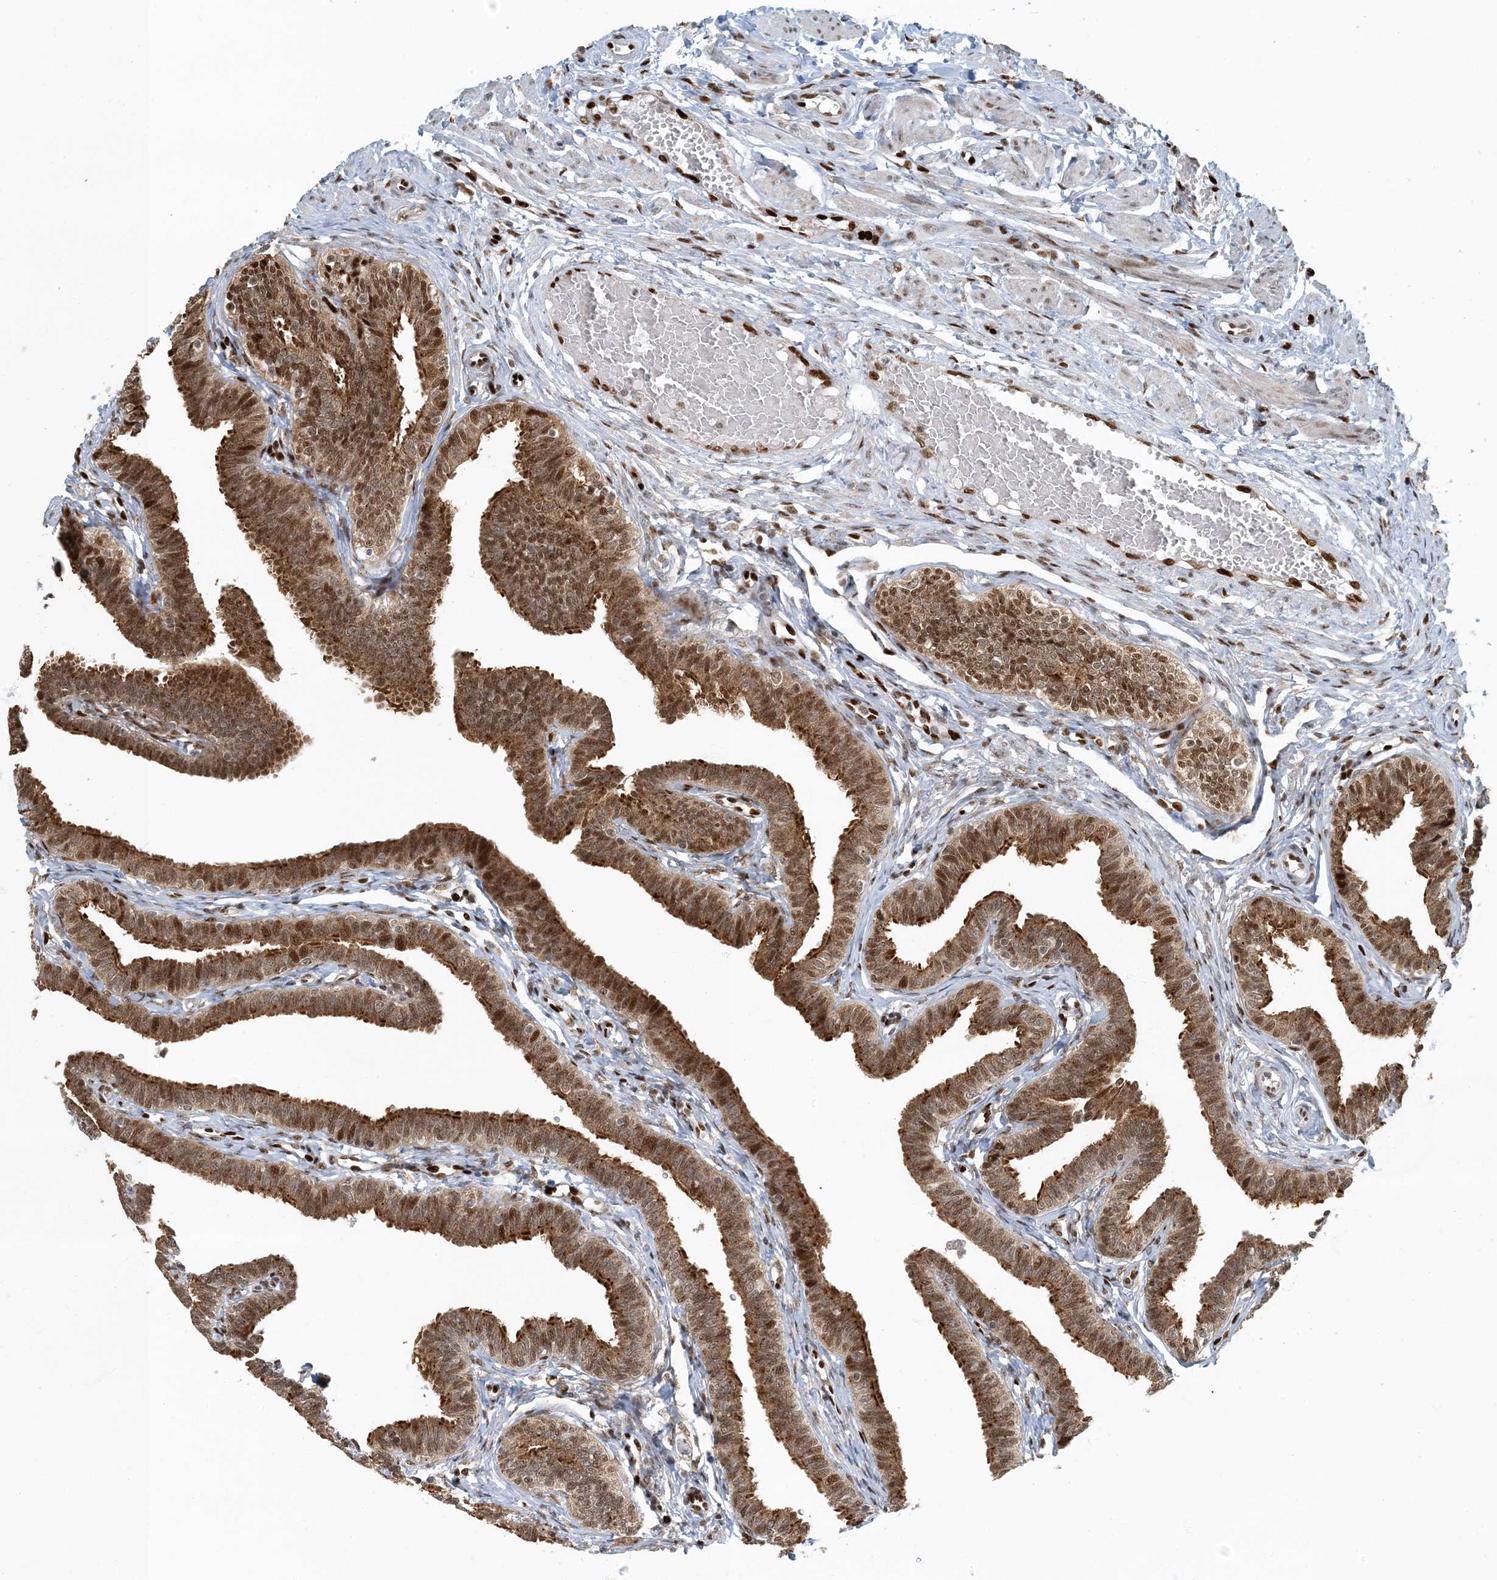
{"staining": {"intensity": "strong", "quantity": ">75%", "location": "cytoplasmic/membranous,nuclear"}, "tissue": "fallopian tube", "cell_type": "Glandular cells", "image_type": "normal", "snomed": [{"axis": "morphology", "description": "Normal tissue, NOS"}, {"axis": "topography", "description": "Fallopian tube"}, {"axis": "topography", "description": "Ovary"}], "caption": "Strong cytoplasmic/membranous,nuclear staining is seen in about >75% of glandular cells in unremarkable fallopian tube. Immunohistochemistry stains the protein in brown and the nuclei are stained blue.", "gene": "MBD1", "patient": {"sex": "female", "age": 23}}